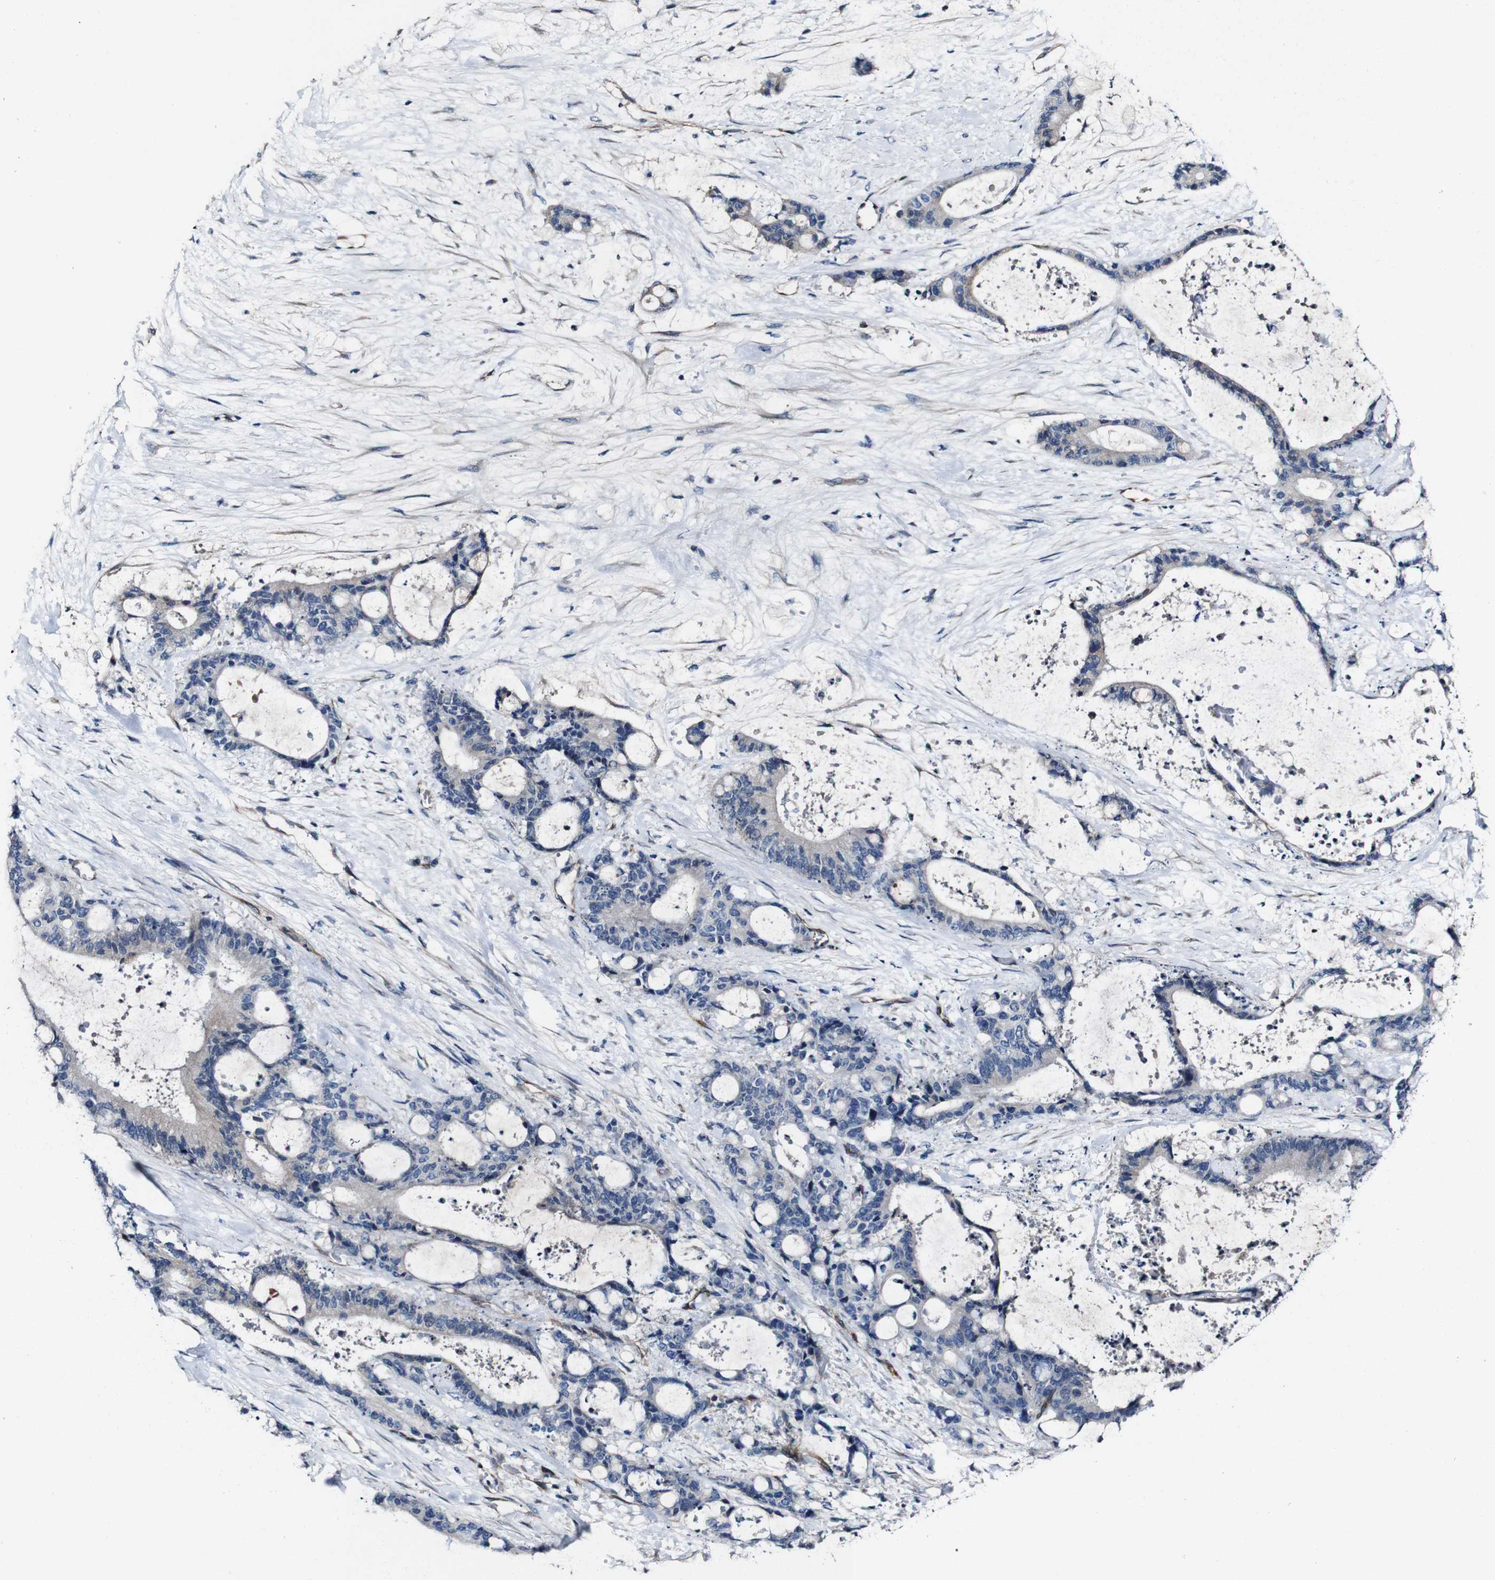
{"staining": {"intensity": "negative", "quantity": "none", "location": "none"}, "tissue": "liver cancer", "cell_type": "Tumor cells", "image_type": "cancer", "snomed": [{"axis": "morphology", "description": "Normal tissue, NOS"}, {"axis": "morphology", "description": "Cholangiocarcinoma"}, {"axis": "topography", "description": "Liver"}, {"axis": "topography", "description": "Peripheral nerve tissue"}], "caption": "Immunohistochemistry image of neoplastic tissue: liver cancer stained with DAB displays no significant protein positivity in tumor cells.", "gene": "GRAMD1A", "patient": {"sex": "female", "age": 73}}